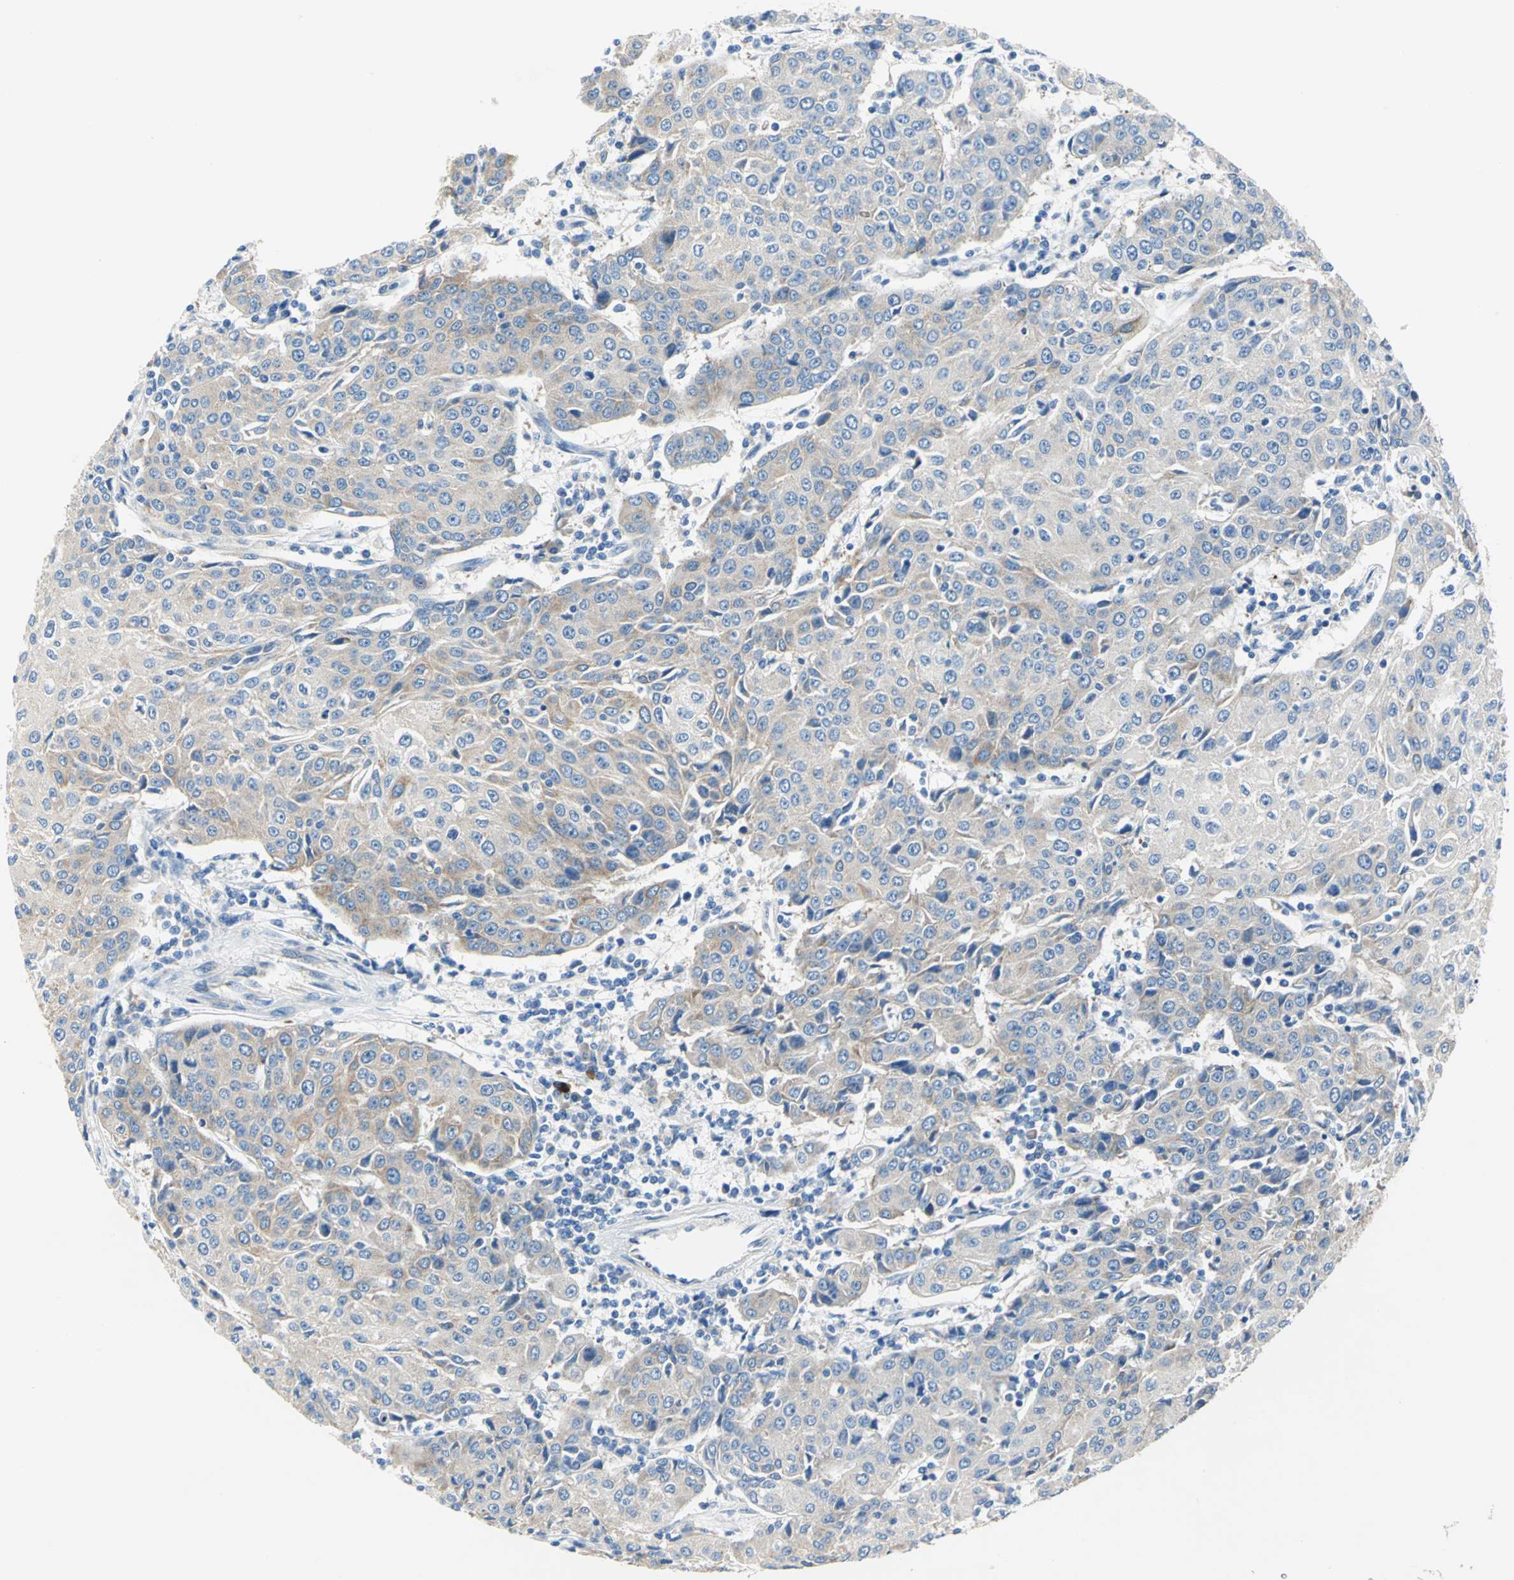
{"staining": {"intensity": "moderate", "quantity": "<25%", "location": "cytoplasmic/membranous"}, "tissue": "urothelial cancer", "cell_type": "Tumor cells", "image_type": "cancer", "snomed": [{"axis": "morphology", "description": "Urothelial carcinoma, High grade"}, {"axis": "topography", "description": "Urinary bladder"}], "caption": "About <25% of tumor cells in human urothelial cancer display moderate cytoplasmic/membranous protein staining as visualized by brown immunohistochemical staining.", "gene": "TRIM25", "patient": {"sex": "female", "age": 85}}